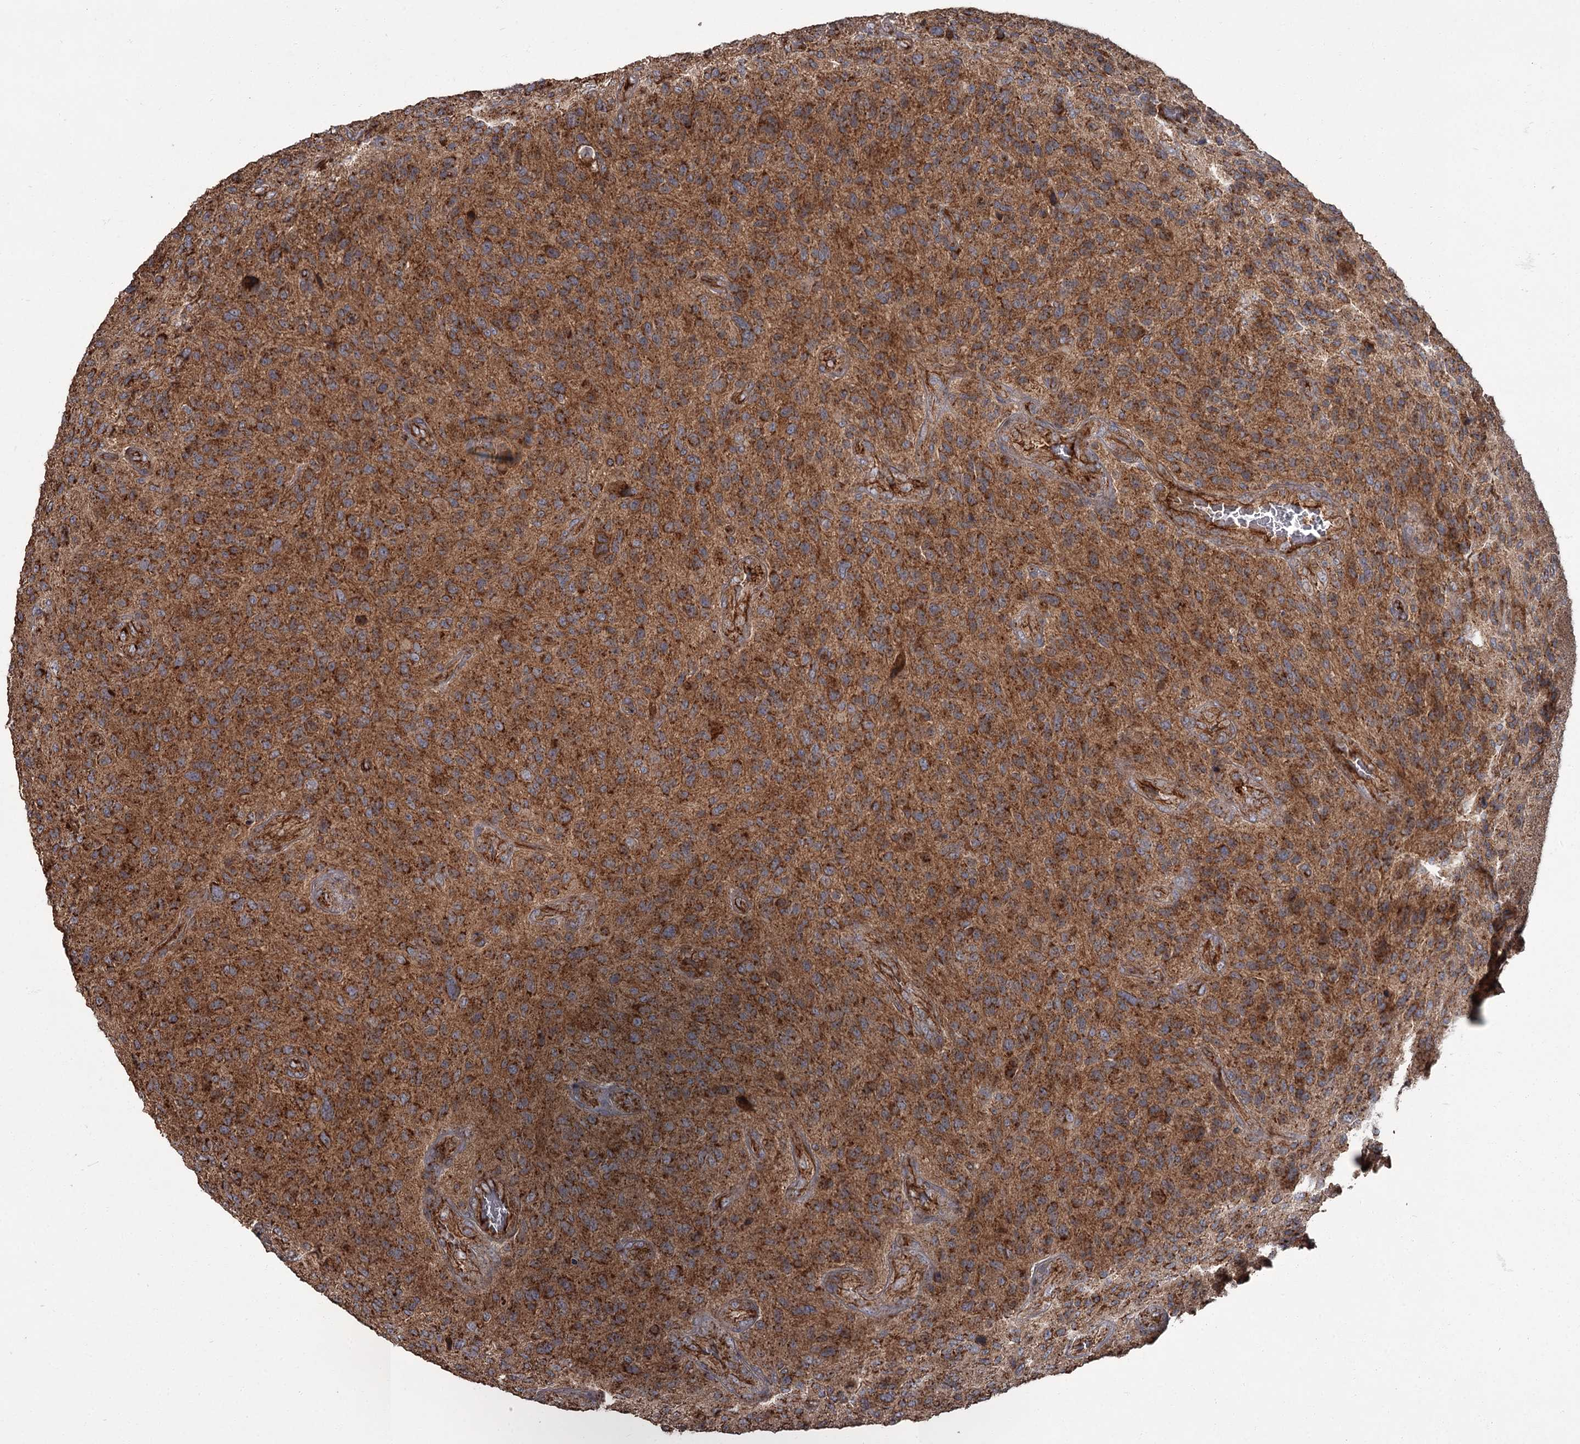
{"staining": {"intensity": "strong", "quantity": ">75%", "location": "cytoplasmic/membranous"}, "tissue": "glioma", "cell_type": "Tumor cells", "image_type": "cancer", "snomed": [{"axis": "morphology", "description": "Glioma, malignant, High grade"}, {"axis": "topography", "description": "Brain"}], "caption": "Malignant high-grade glioma stained with a protein marker displays strong staining in tumor cells.", "gene": "THAP9", "patient": {"sex": "male", "age": 47}}